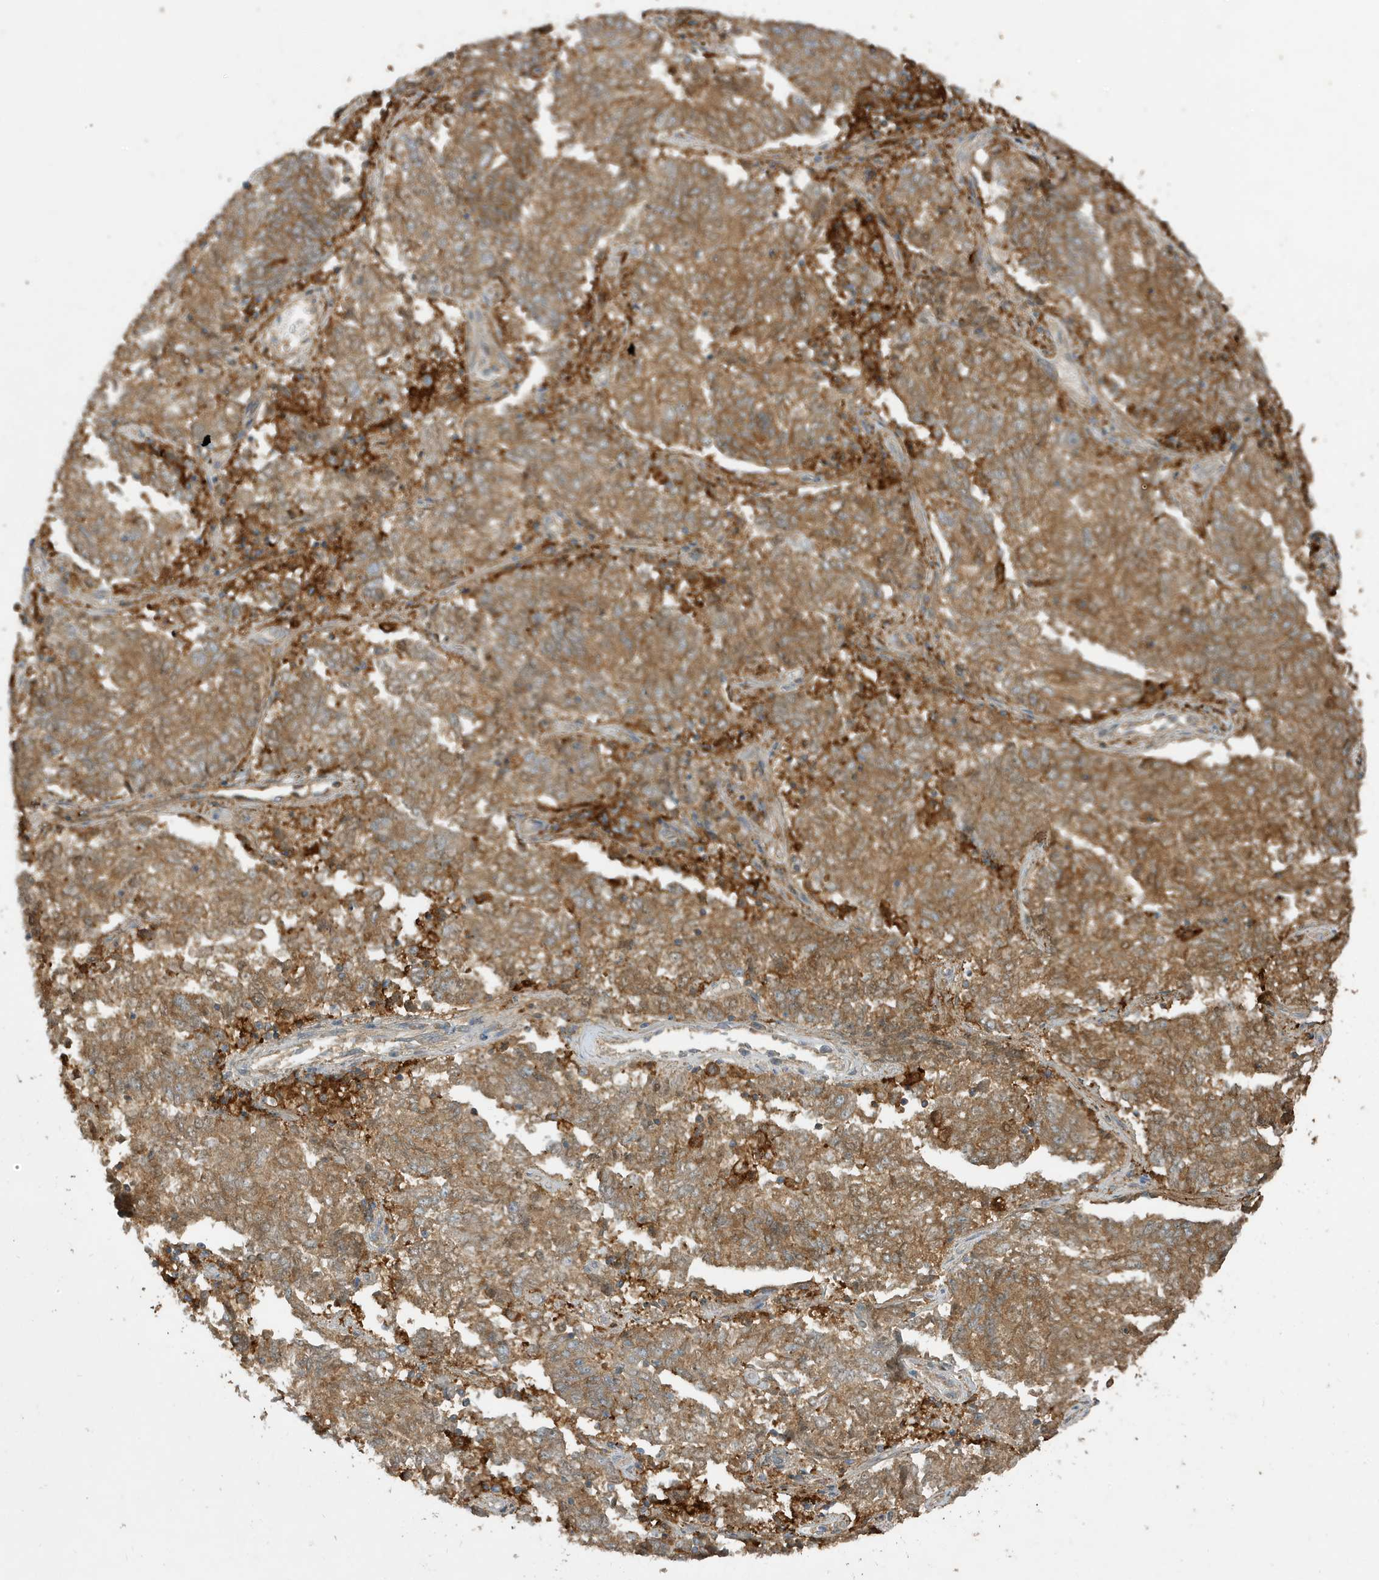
{"staining": {"intensity": "moderate", "quantity": ">75%", "location": "cytoplasmic/membranous"}, "tissue": "endometrial cancer", "cell_type": "Tumor cells", "image_type": "cancer", "snomed": [{"axis": "morphology", "description": "Adenocarcinoma, NOS"}, {"axis": "topography", "description": "Endometrium"}], "caption": "Immunohistochemistry histopathology image of neoplastic tissue: human endometrial cancer stained using IHC displays medium levels of moderate protein expression localized specifically in the cytoplasmic/membranous of tumor cells, appearing as a cytoplasmic/membranous brown color.", "gene": "ABTB1", "patient": {"sex": "female", "age": 80}}